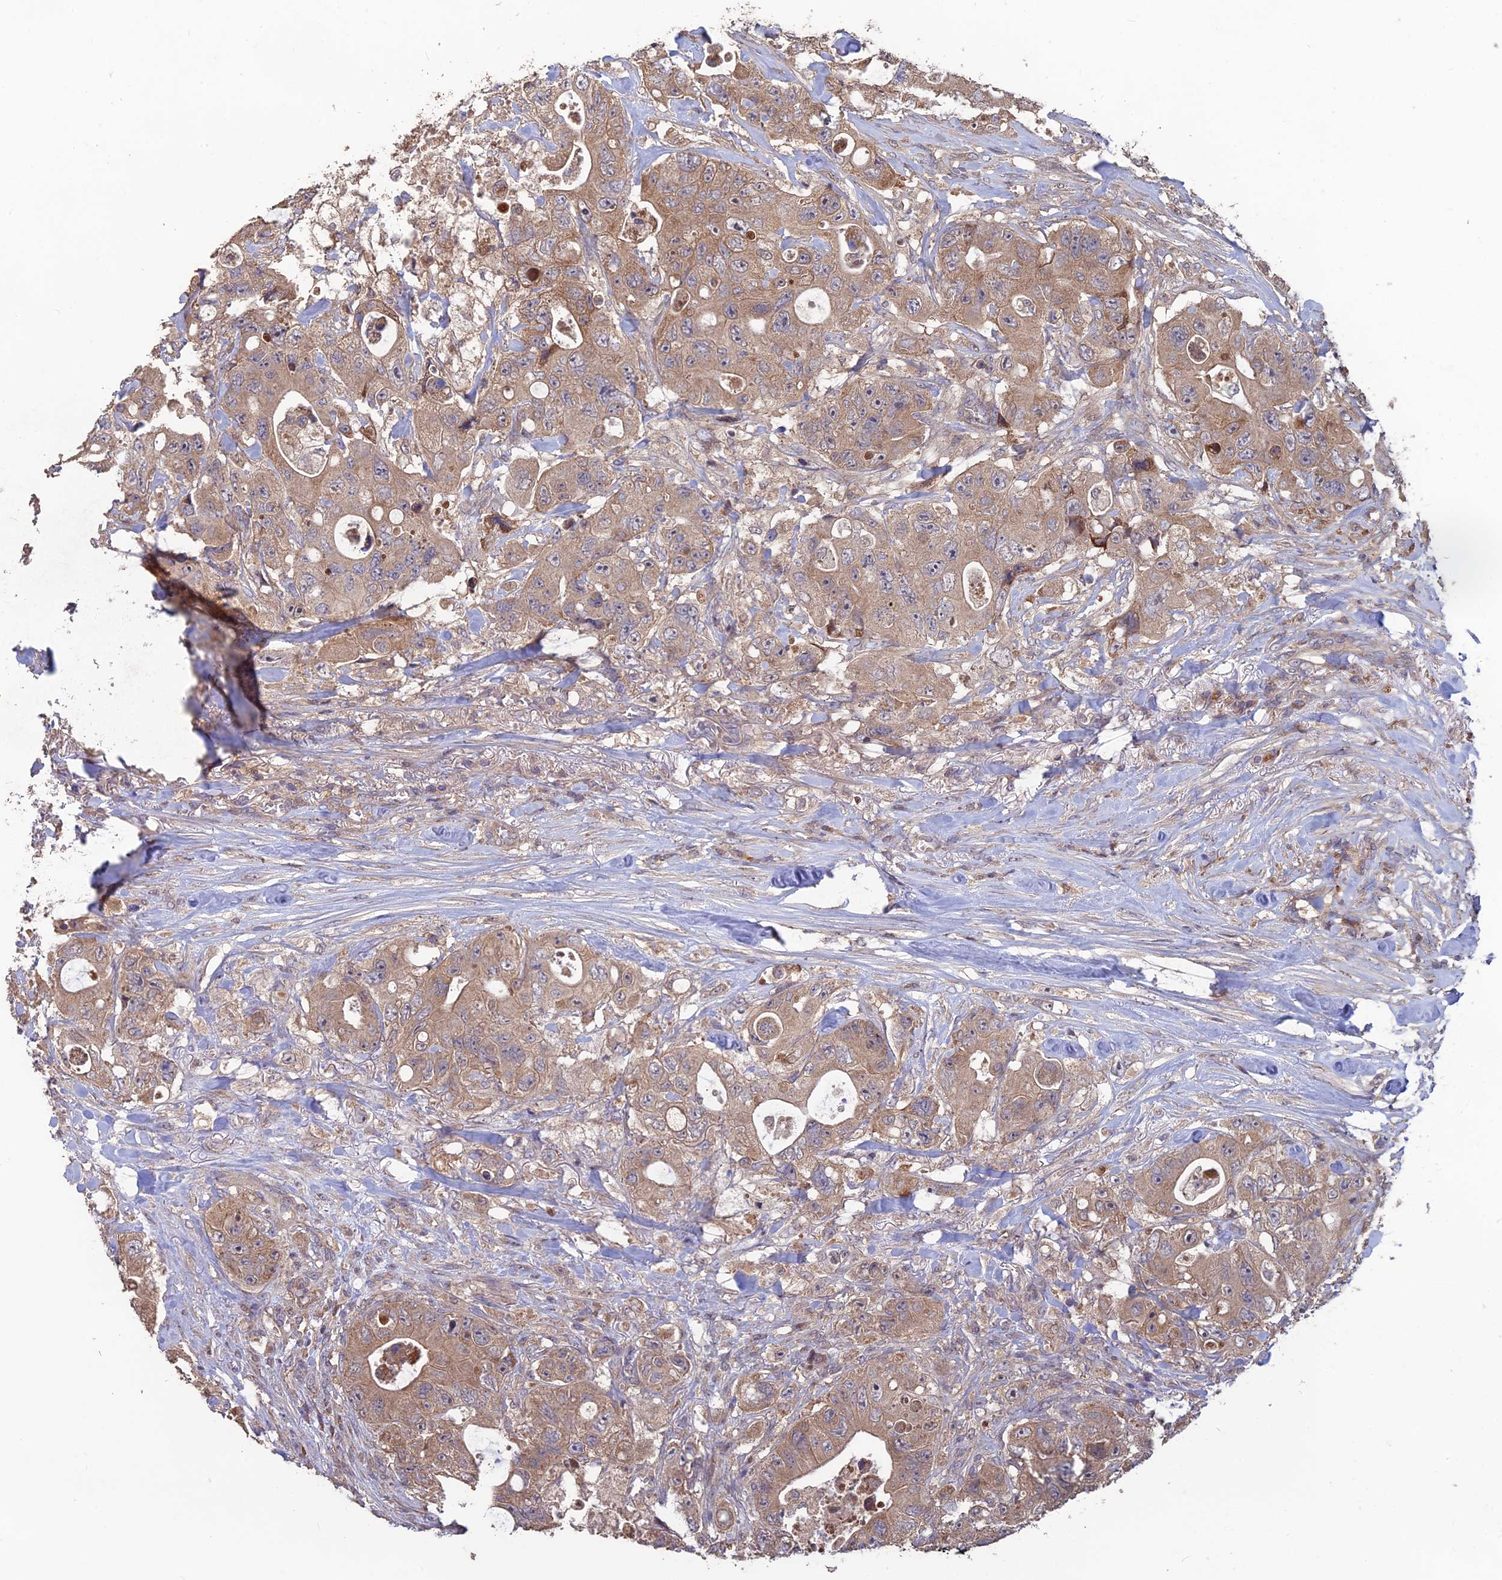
{"staining": {"intensity": "moderate", "quantity": ">75%", "location": "cytoplasmic/membranous"}, "tissue": "colorectal cancer", "cell_type": "Tumor cells", "image_type": "cancer", "snomed": [{"axis": "morphology", "description": "Adenocarcinoma, NOS"}, {"axis": "topography", "description": "Colon"}], "caption": "Immunohistochemistry image of colorectal cancer (adenocarcinoma) stained for a protein (brown), which reveals medium levels of moderate cytoplasmic/membranous staining in about >75% of tumor cells.", "gene": "SHISA5", "patient": {"sex": "female", "age": 46}}